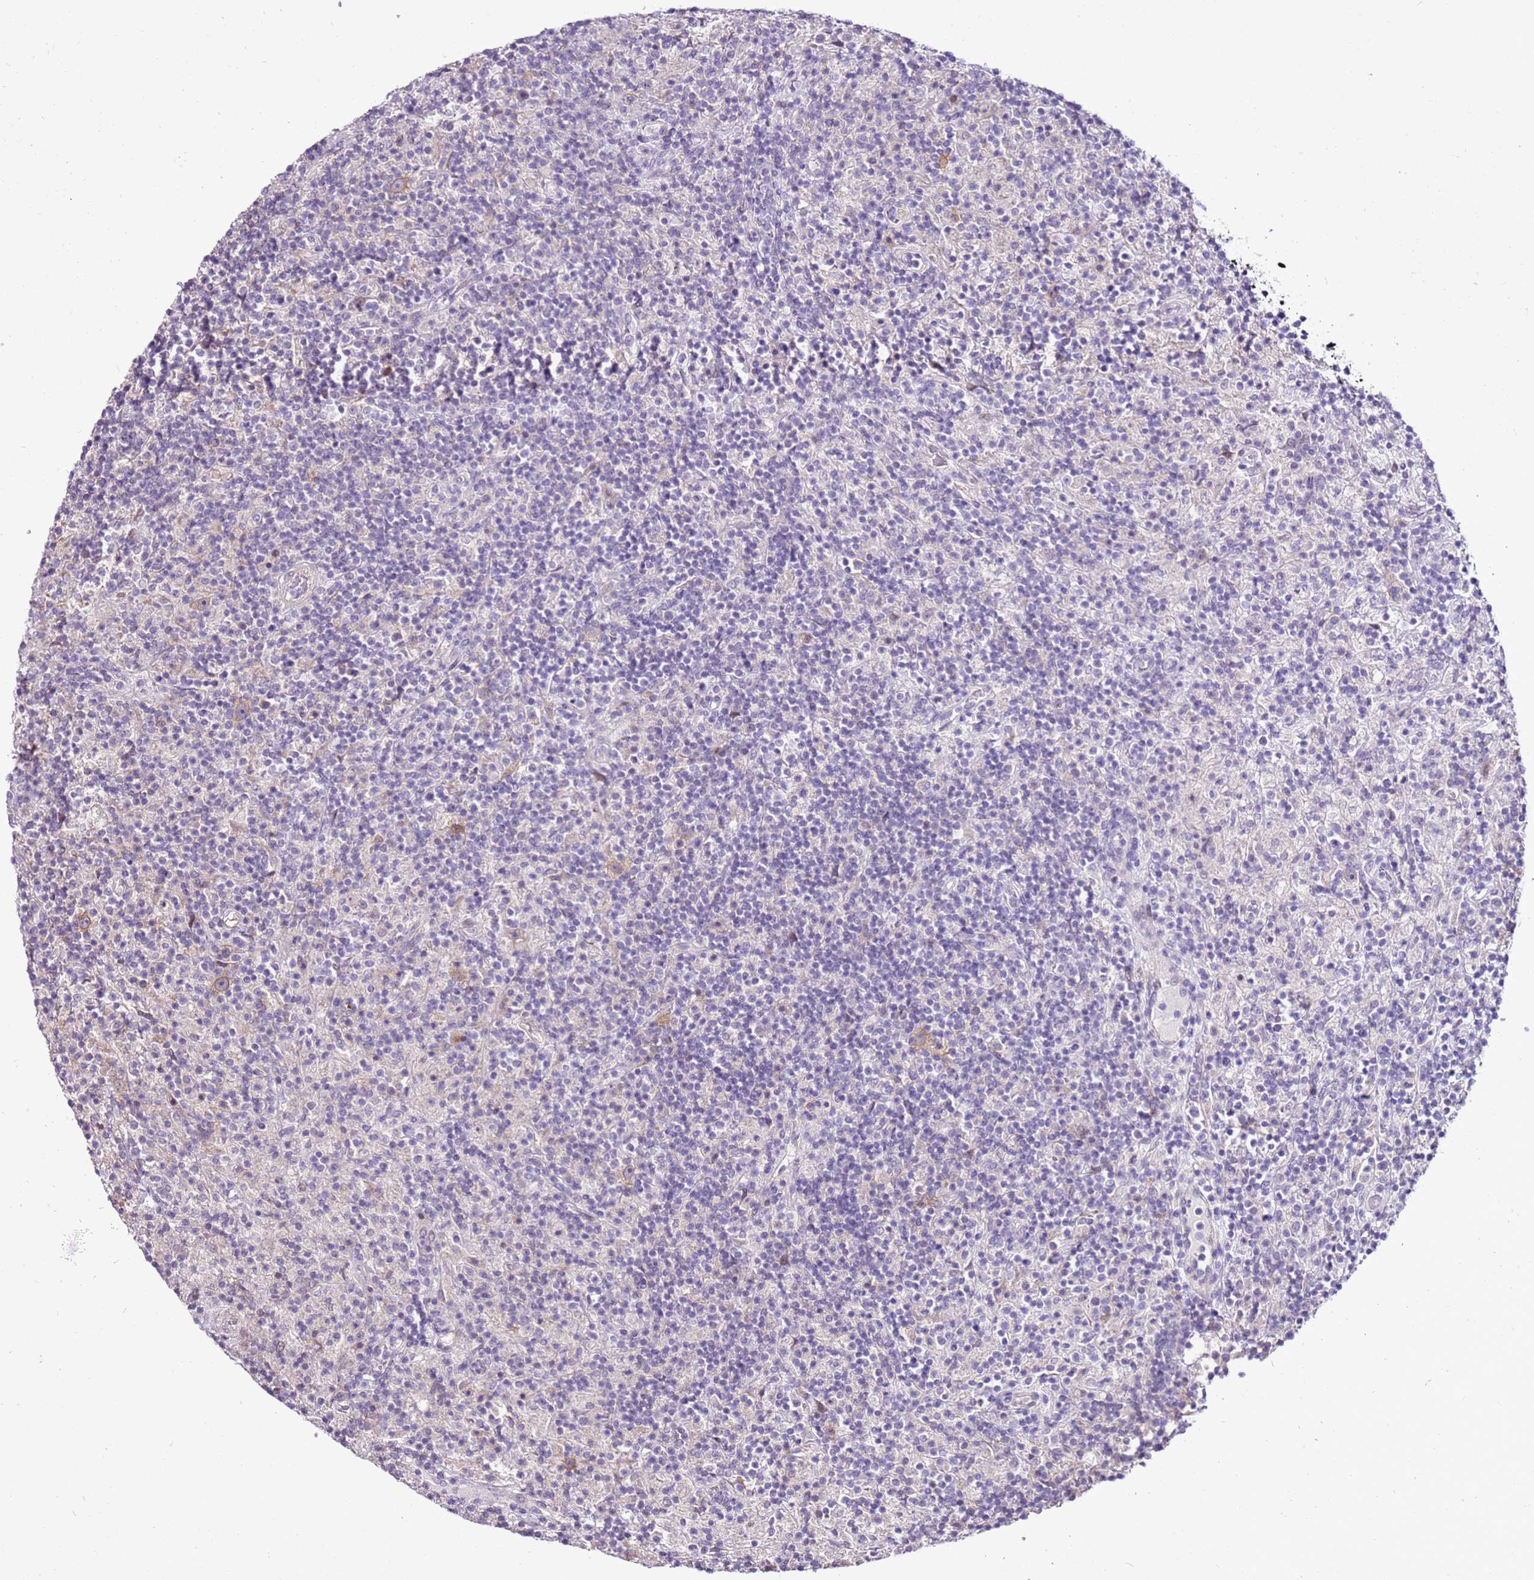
{"staining": {"intensity": "weak", "quantity": ">75%", "location": "cytoplasmic/membranous"}, "tissue": "lymphoma", "cell_type": "Tumor cells", "image_type": "cancer", "snomed": [{"axis": "morphology", "description": "Hodgkin's disease, NOS"}, {"axis": "topography", "description": "Lymph node"}], "caption": "Tumor cells exhibit low levels of weak cytoplasmic/membranous staining in about >75% of cells in human lymphoma.", "gene": "SLC38A5", "patient": {"sex": "male", "age": 70}}